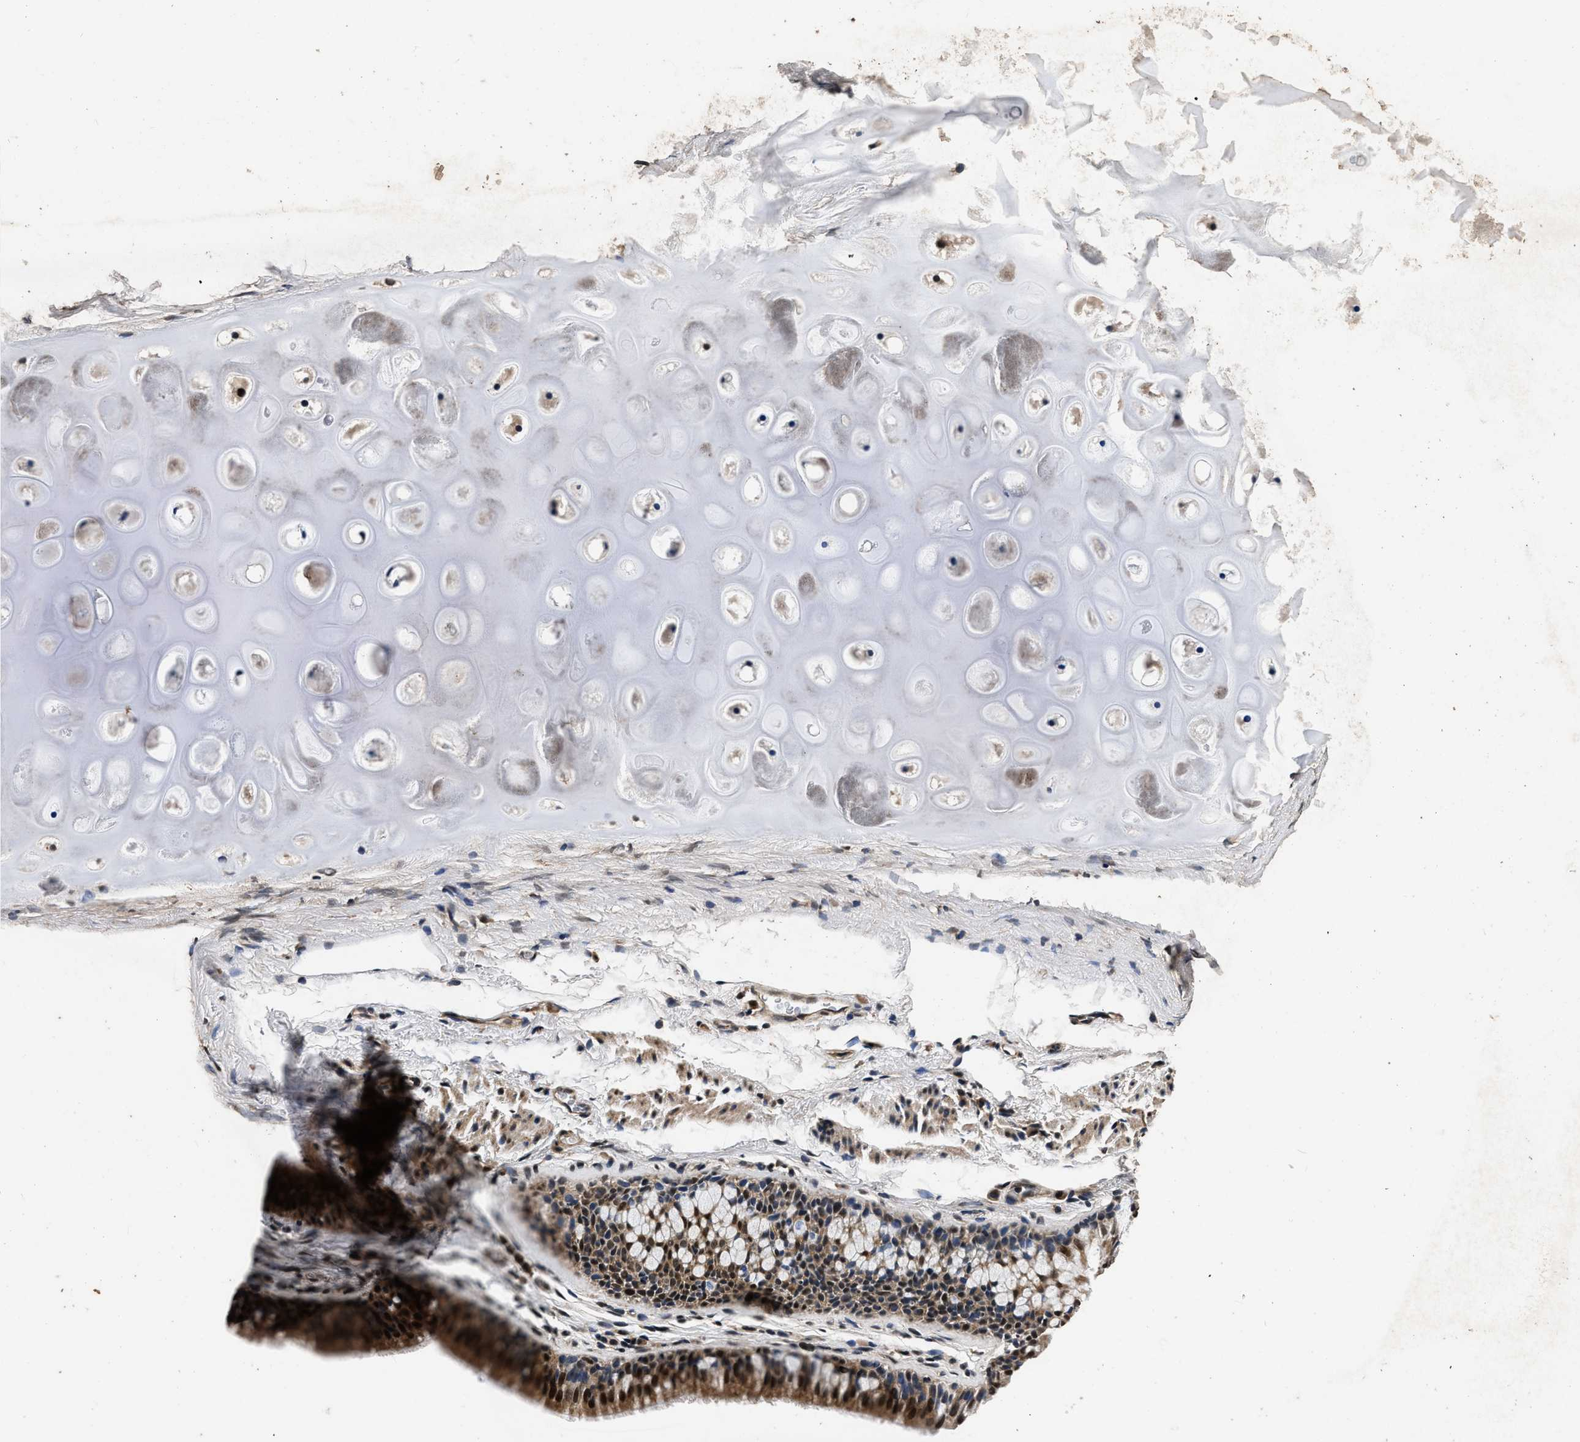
{"staining": {"intensity": "strong", "quantity": ">75%", "location": "cytoplasmic/membranous,nuclear"}, "tissue": "bronchus", "cell_type": "Respiratory epithelial cells", "image_type": "normal", "snomed": [{"axis": "morphology", "description": "Normal tissue, NOS"}, {"axis": "topography", "description": "Cartilage tissue"}, {"axis": "topography", "description": "Bronchus"}], "caption": "Bronchus stained for a protein displays strong cytoplasmic/membranous,nuclear positivity in respiratory epithelial cells. The protein is stained brown, and the nuclei are stained in blue (DAB IHC with brightfield microscopy, high magnification).", "gene": "CSTF1", "patient": {"sex": "female", "age": 53}}